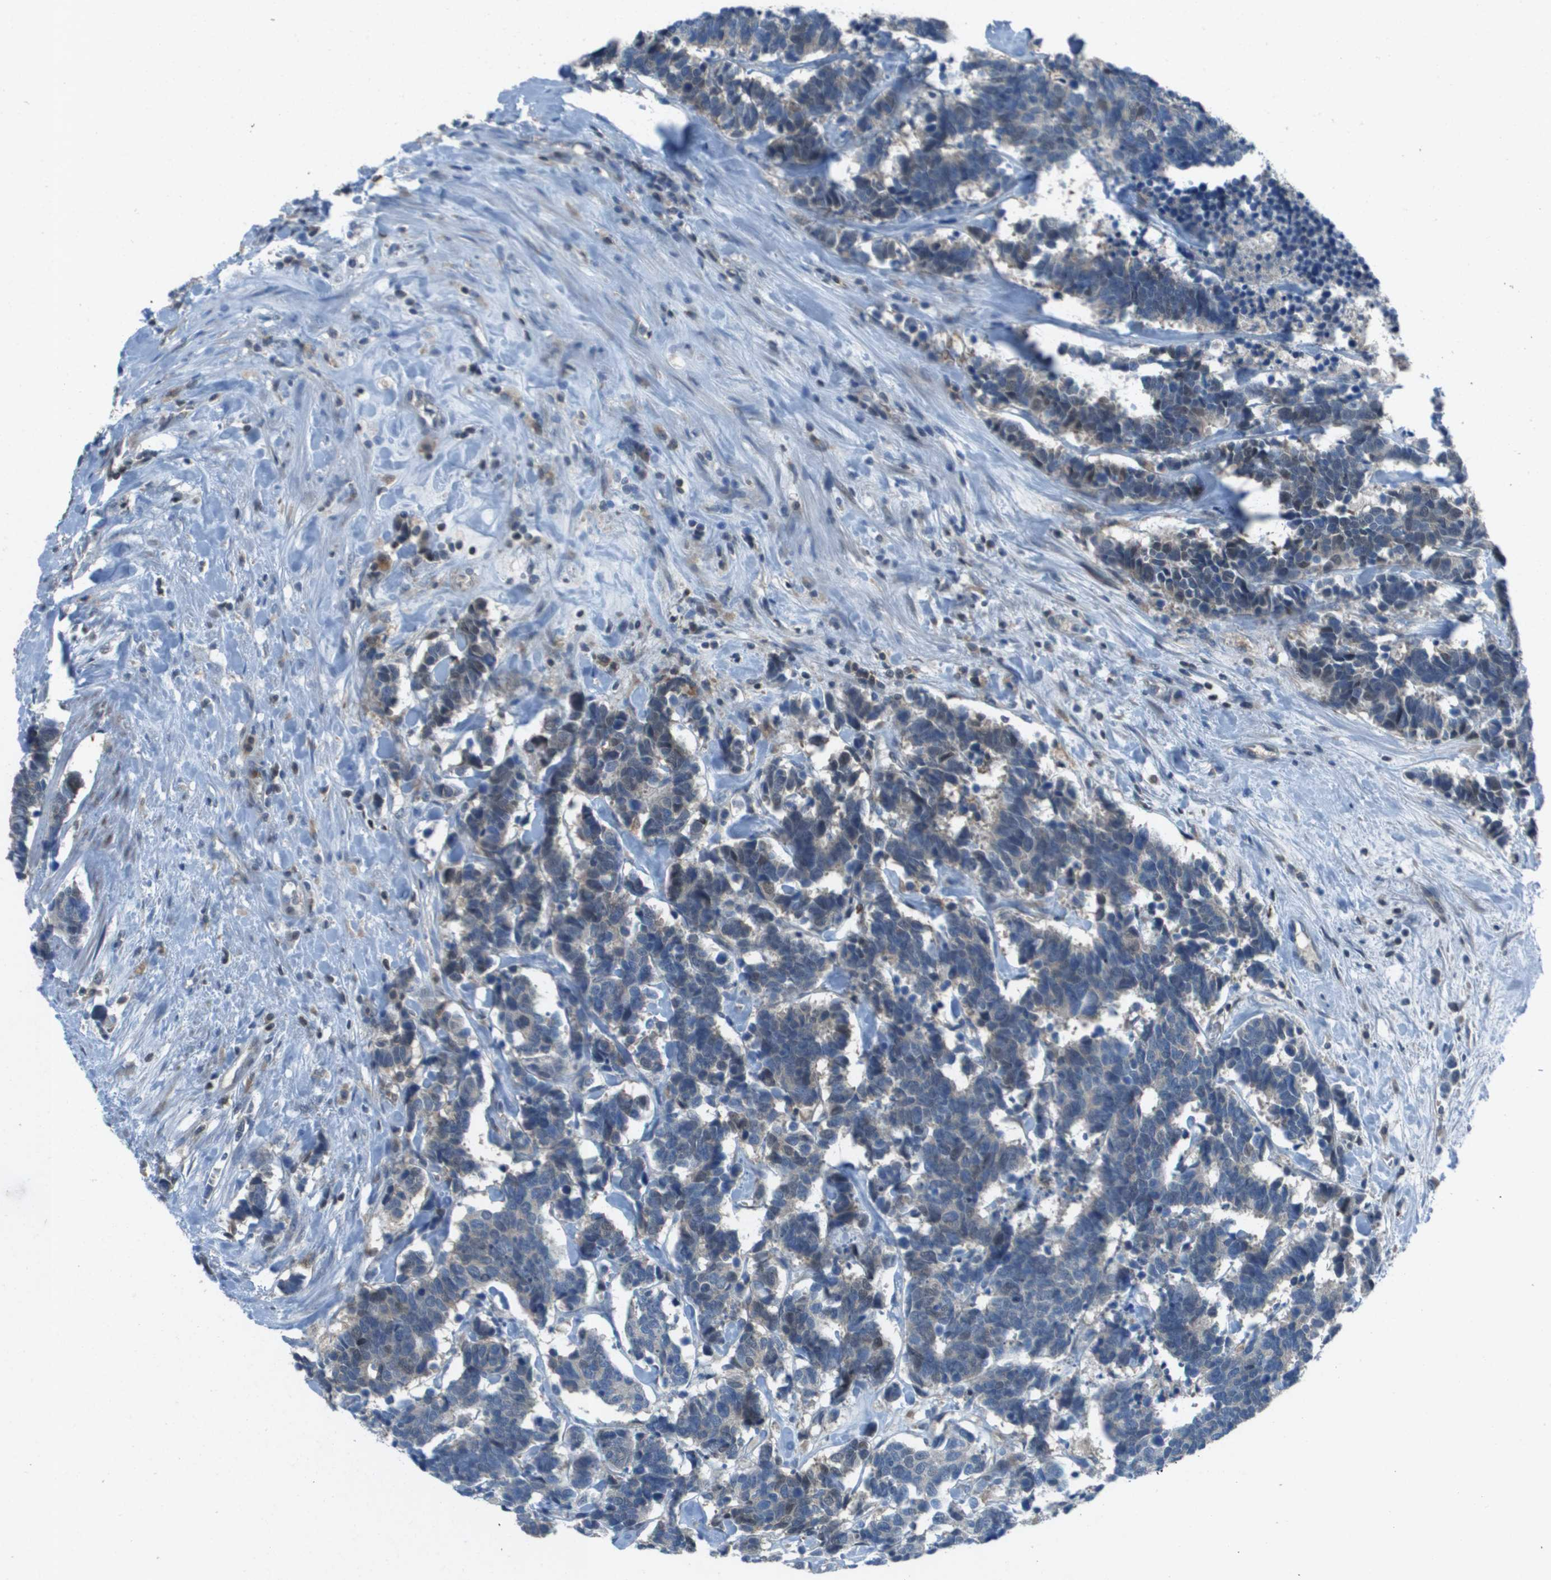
{"staining": {"intensity": "weak", "quantity": "<25%", "location": "cytoplasmic/membranous"}, "tissue": "carcinoid", "cell_type": "Tumor cells", "image_type": "cancer", "snomed": [{"axis": "morphology", "description": "Carcinoma, NOS"}, {"axis": "morphology", "description": "Carcinoid, malignant, NOS"}, {"axis": "topography", "description": "Urinary bladder"}], "caption": "Tumor cells show no significant protein positivity in carcinoid.", "gene": "CAMK4", "patient": {"sex": "male", "age": 57}}